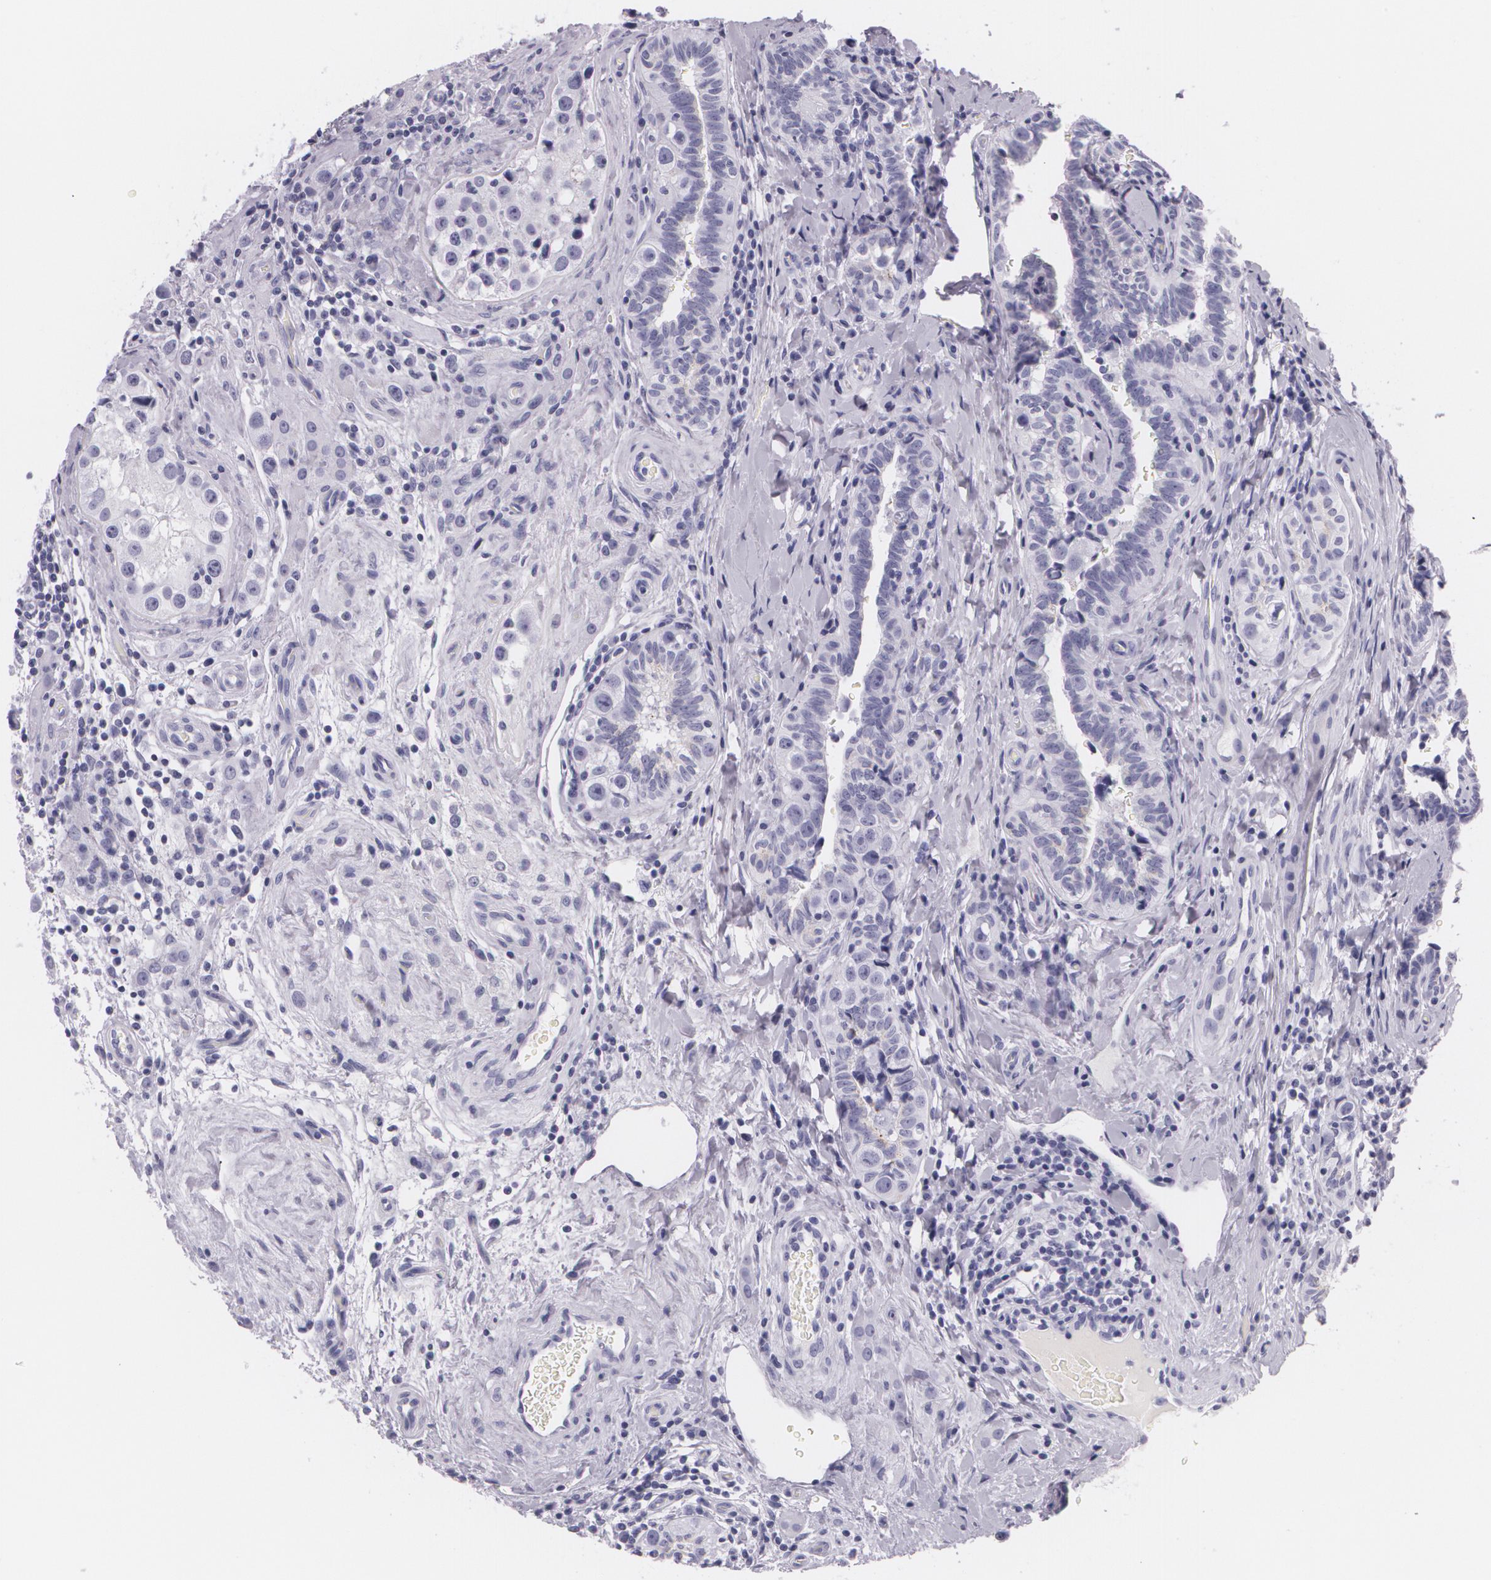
{"staining": {"intensity": "negative", "quantity": "none", "location": "none"}, "tissue": "testis cancer", "cell_type": "Tumor cells", "image_type": "cancer", "snomed": [{"axis": "morphology", "description": "Seminoma, NOS"}, {"axis": "topography", "description": "Testis"}], "caption": "High power microscopy photomicrograph of an IHC histopathology image of testis cancer (seminoma), revealing no significant staining in tumor cells.", "gene": "DLG4", "patient": {"sex": "male", "age": 32}}